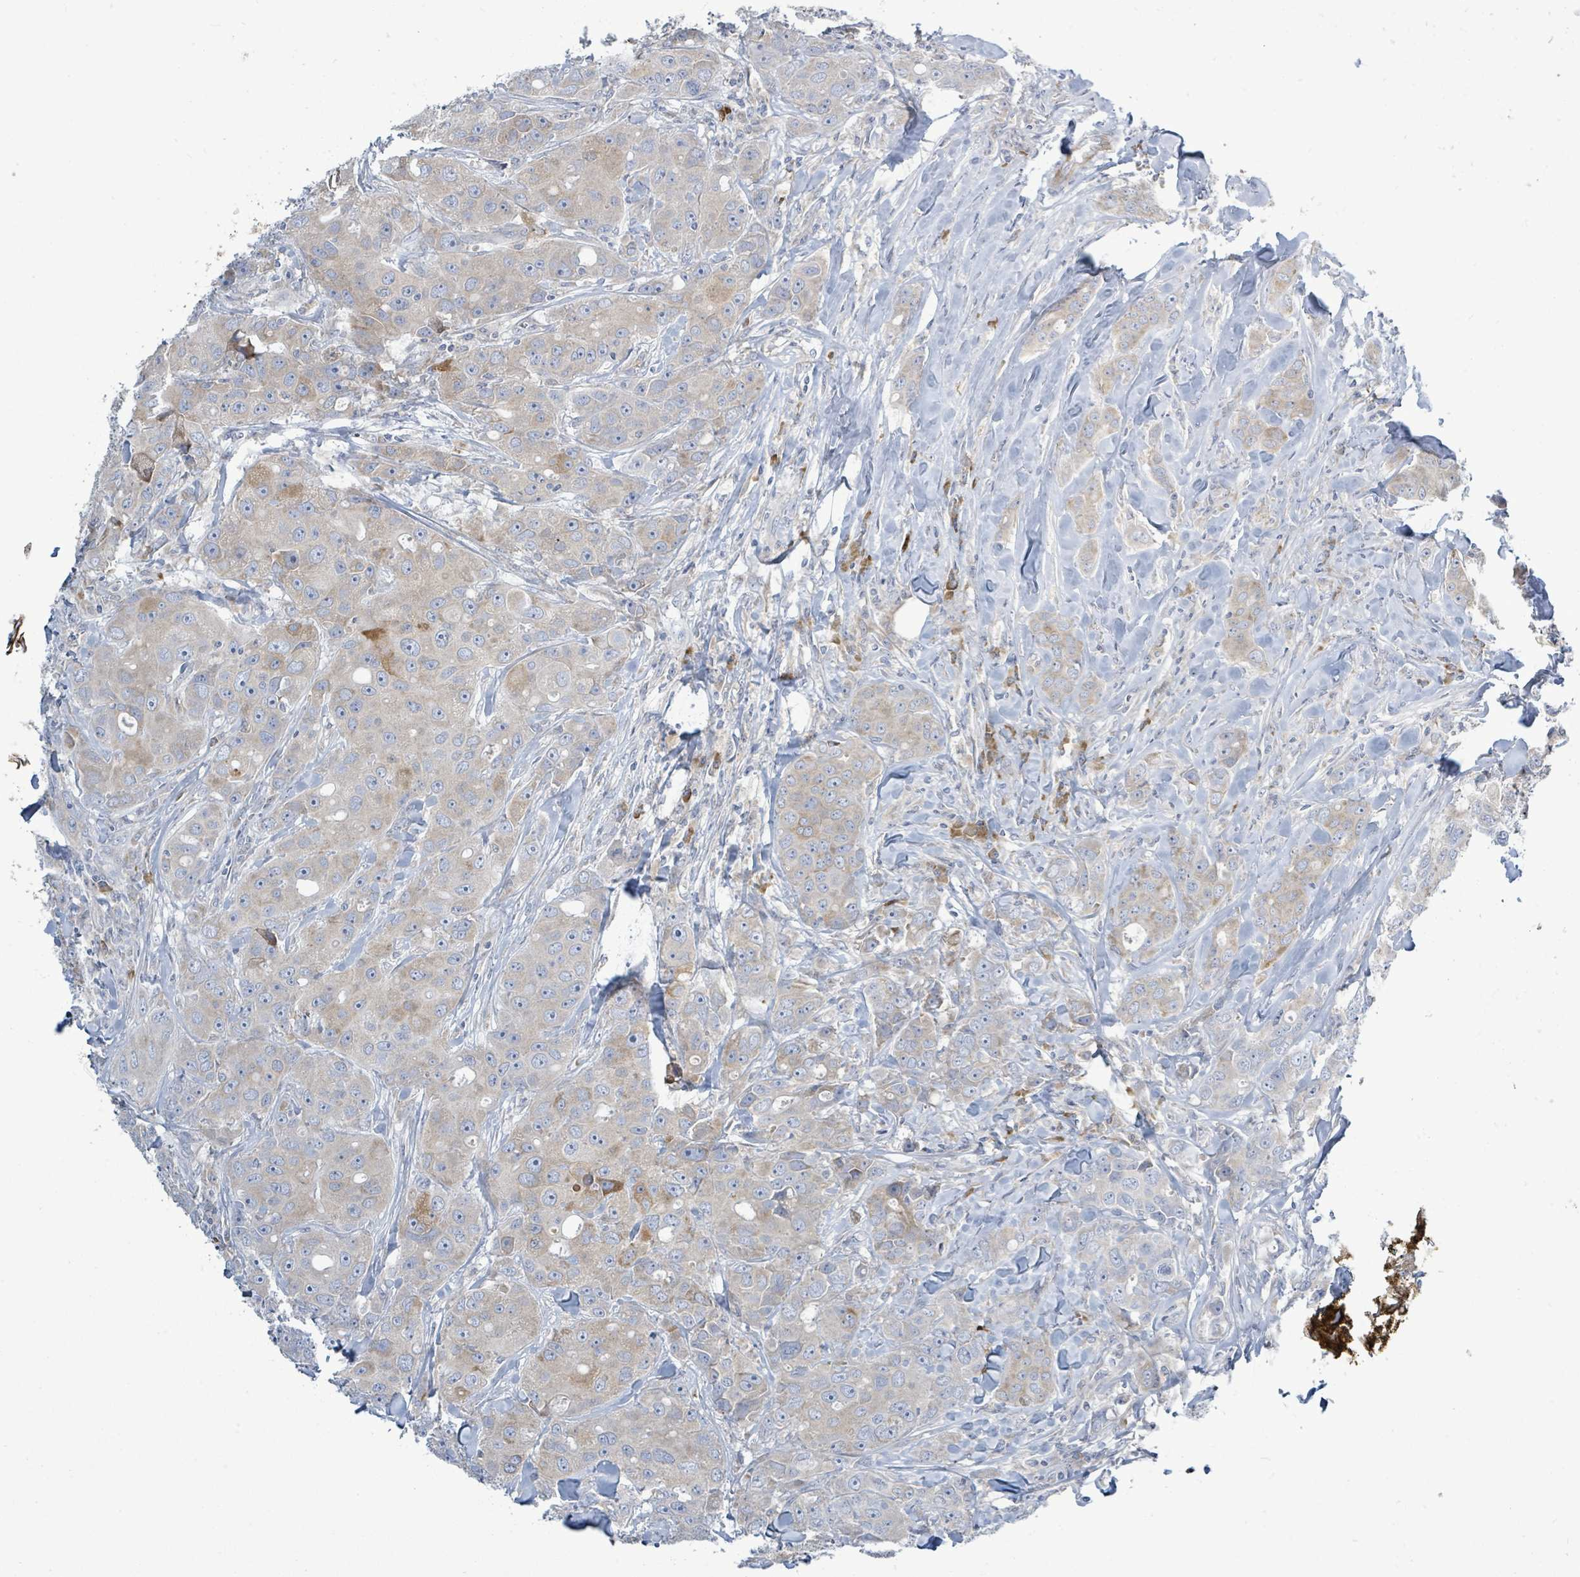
{"staining": {"intensity": "weak", "quantity": "25%-75%", "location": "cytoplasmic/membranous"}, "tissue": "breast cancer", "cell_type": "Tumor cells", "image_type": "cancer", "snomed": [{"axis": "morphology", "description": "Duct carcinoma"}, {"axis": "topography", "description": "Breast"}], "caption": "Breast infiltrating ductal carcinoma stained for a protein (brown) shows weak cytoplasmic/membranous positive staining in about 25%-75% of tumor cells.", "gene": "SIRPB1", "patient": {"sex": "female", "age": 43}}